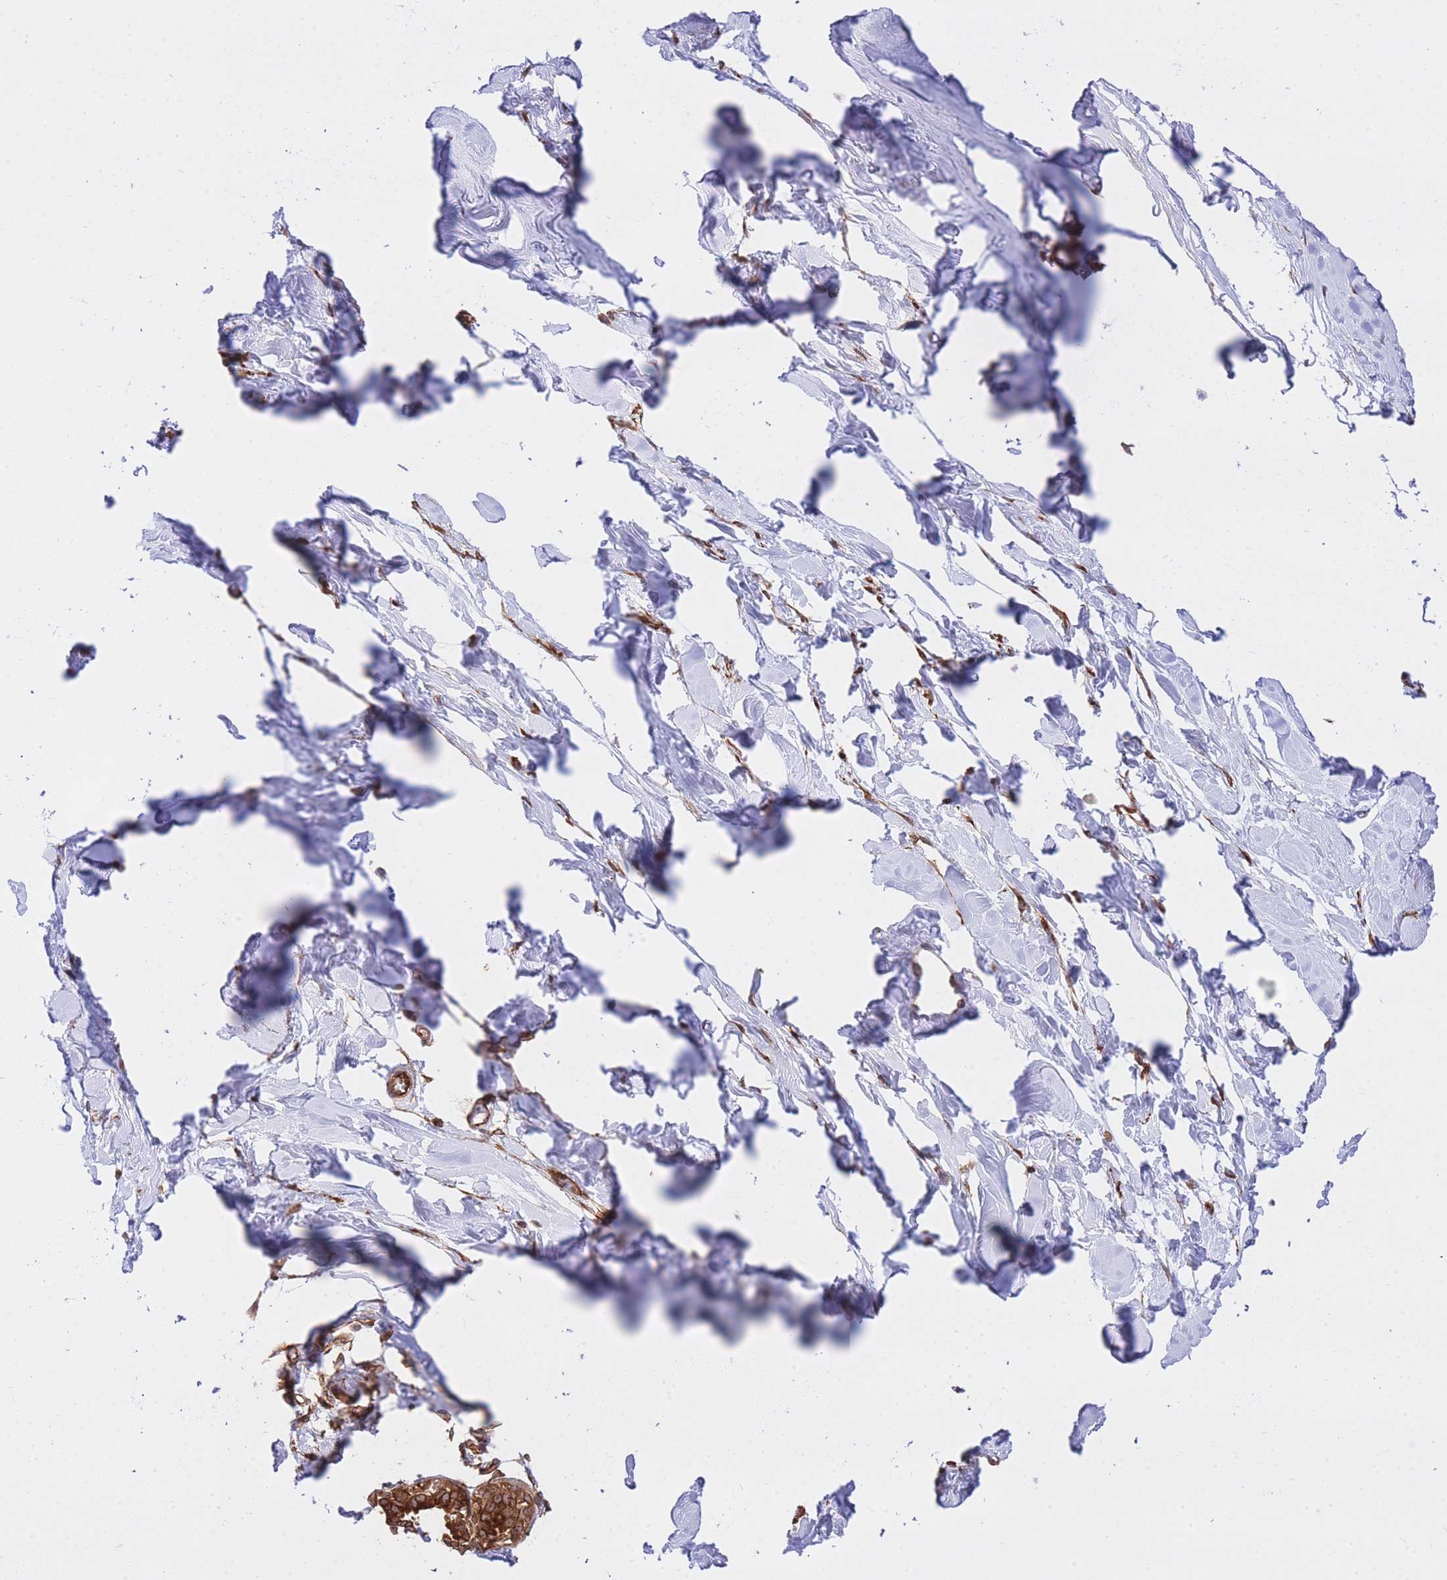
{"staining": {"intensity": "moderate", "quantity": ">75%", "location": "cytoplasmic/membranous"}, "tissue": "breast", "cell_type": "Adipocytes", "image_type": "normal", "snomed": [{"axis": "morphology", "description": "Normal tissue, NOS"}, {"axis": "topography", "description": "Breast"}], "caption": "This image shows IHC staining of unremarkable human breast, with medium moderate cytoplasmic/membranous staining in about >75% of adipocytes.", "gene": "EXOSC8", "patient": {"sex": "female", "age": 45}}